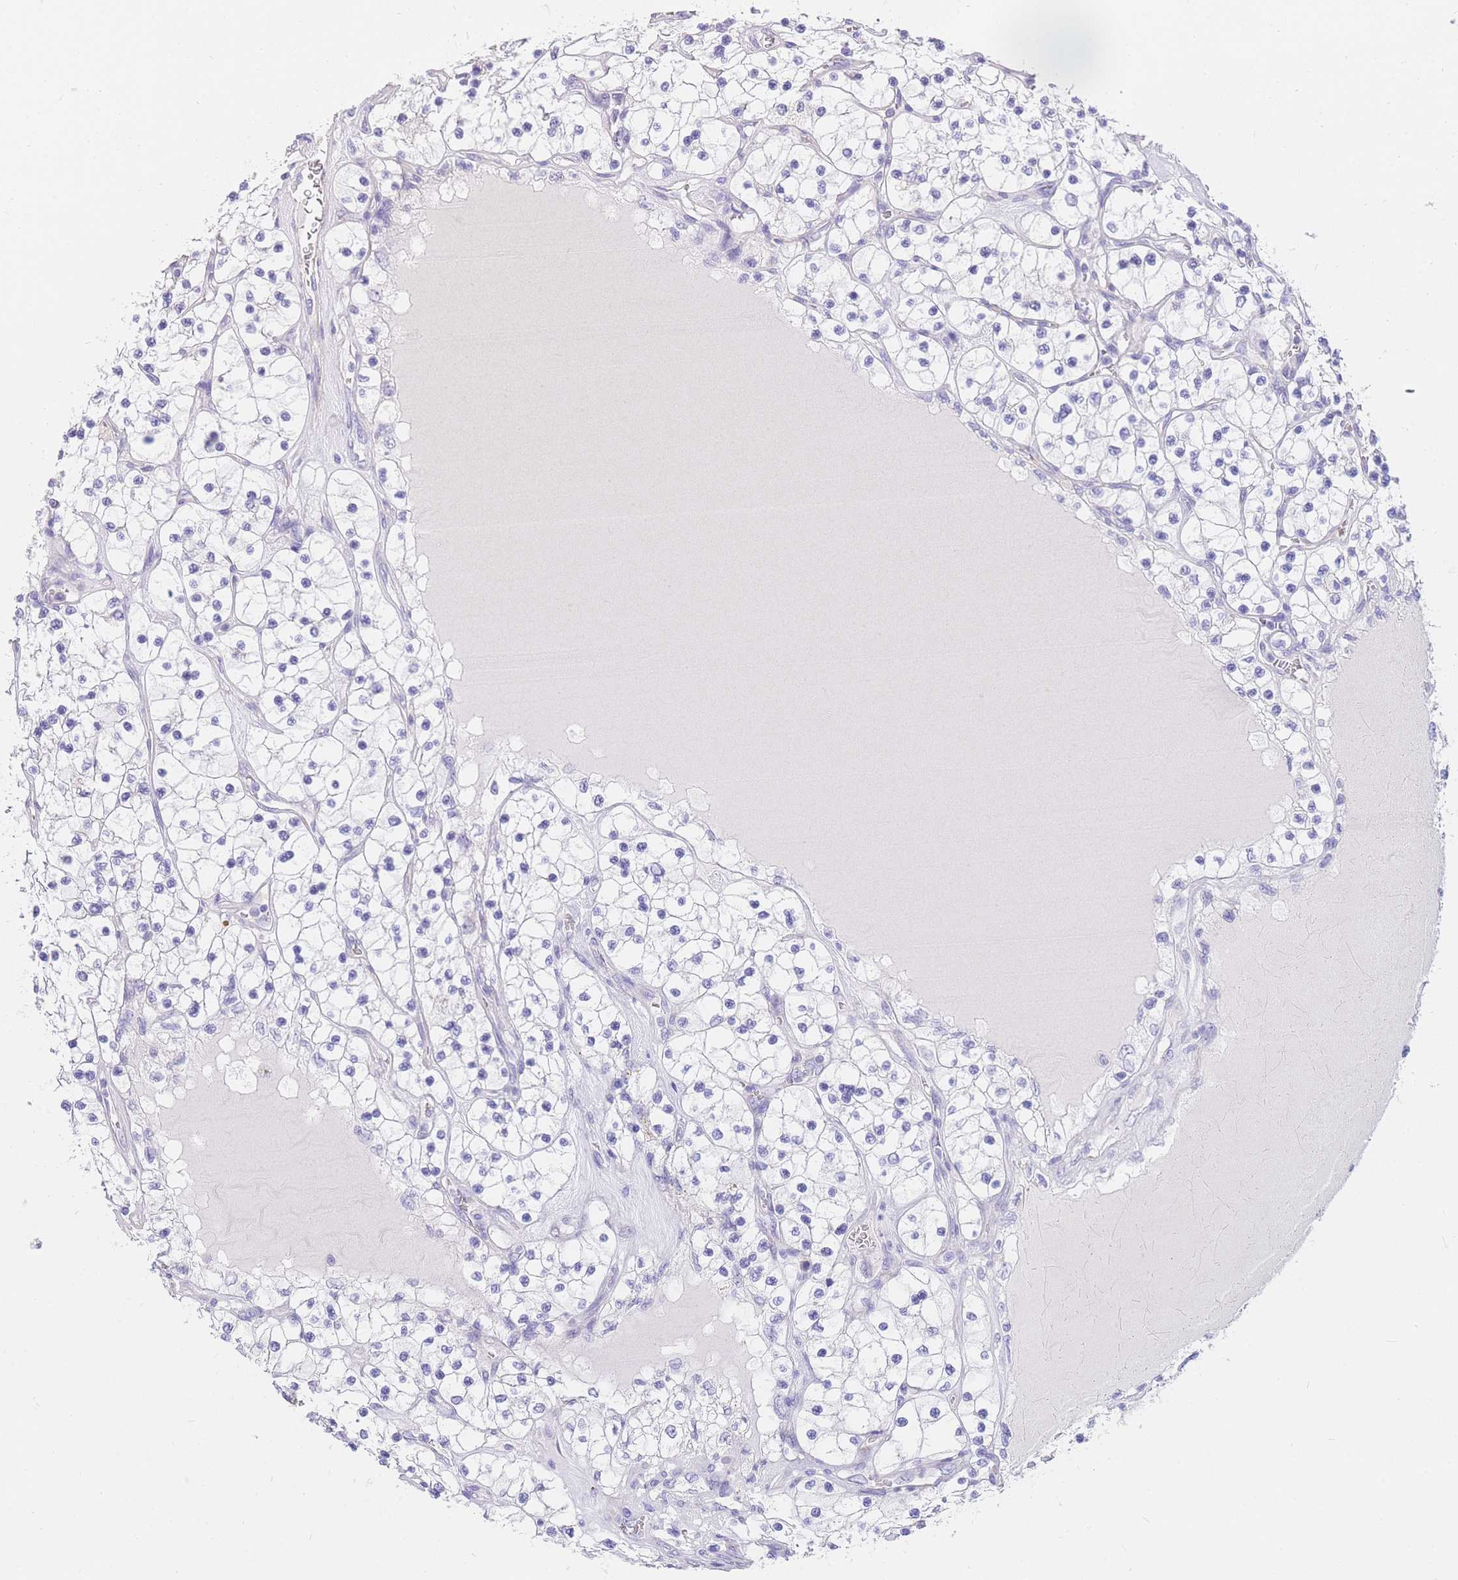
{"staining": {"intensity": "negative", "quantity": "none", "location": "none"}, "tissue": "renal cancer", "cell_type": "Tumor cells", "image_type": "cancer", "snomed": [{"axis": "morphology", "description": "Adenocarcinoma, NOS"}, {"axis": "topography", "description": "Kidney"}], "caption": "There is no significant staining in tumor cells of renal cancer.", "gene": "C2orf88", "patient": {"sex": "female", "age": 69}}